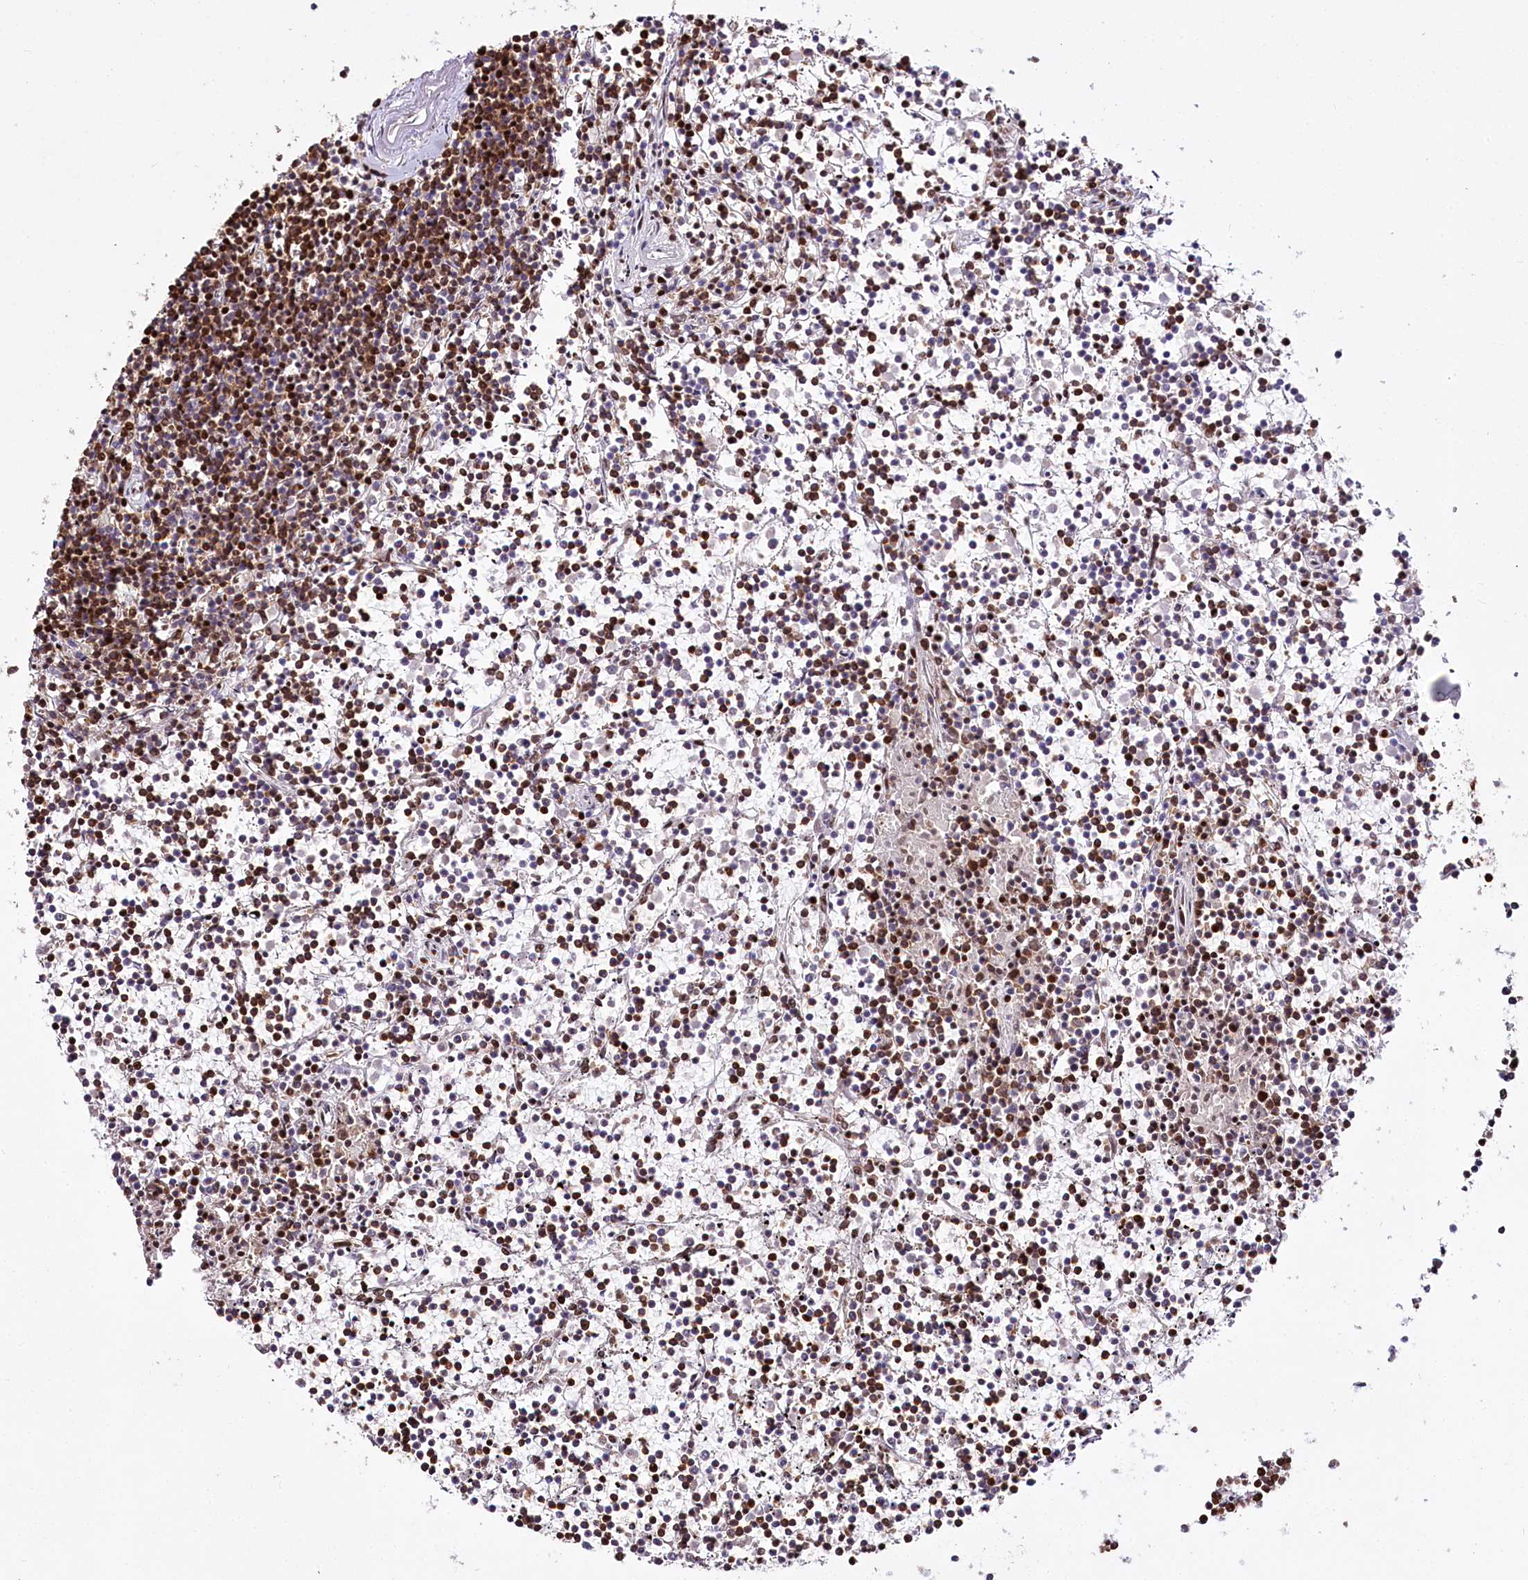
{"staining": {"intensity": "strong", "quantity": "25%-75%", "location": "cytoplasmic/membranous,nuclear"}, "tissue": "lymphoma", "cell_type": "Tumor cells", "image_type": "cancer", "snomed": [{"axis": "morphology", "description": "Malignant lymphoma, non-Hodgkin's type, Low grade"}, {"axis": "topography", "description": "Spleen"}], "caption": "Low-grade malignant lymphoma, non-Hodgkin's type stained with a protein marker shows strong staining in tumor cells.", "gene": "SMARCE1", "patient": {"sex": "female", "age": 19}}